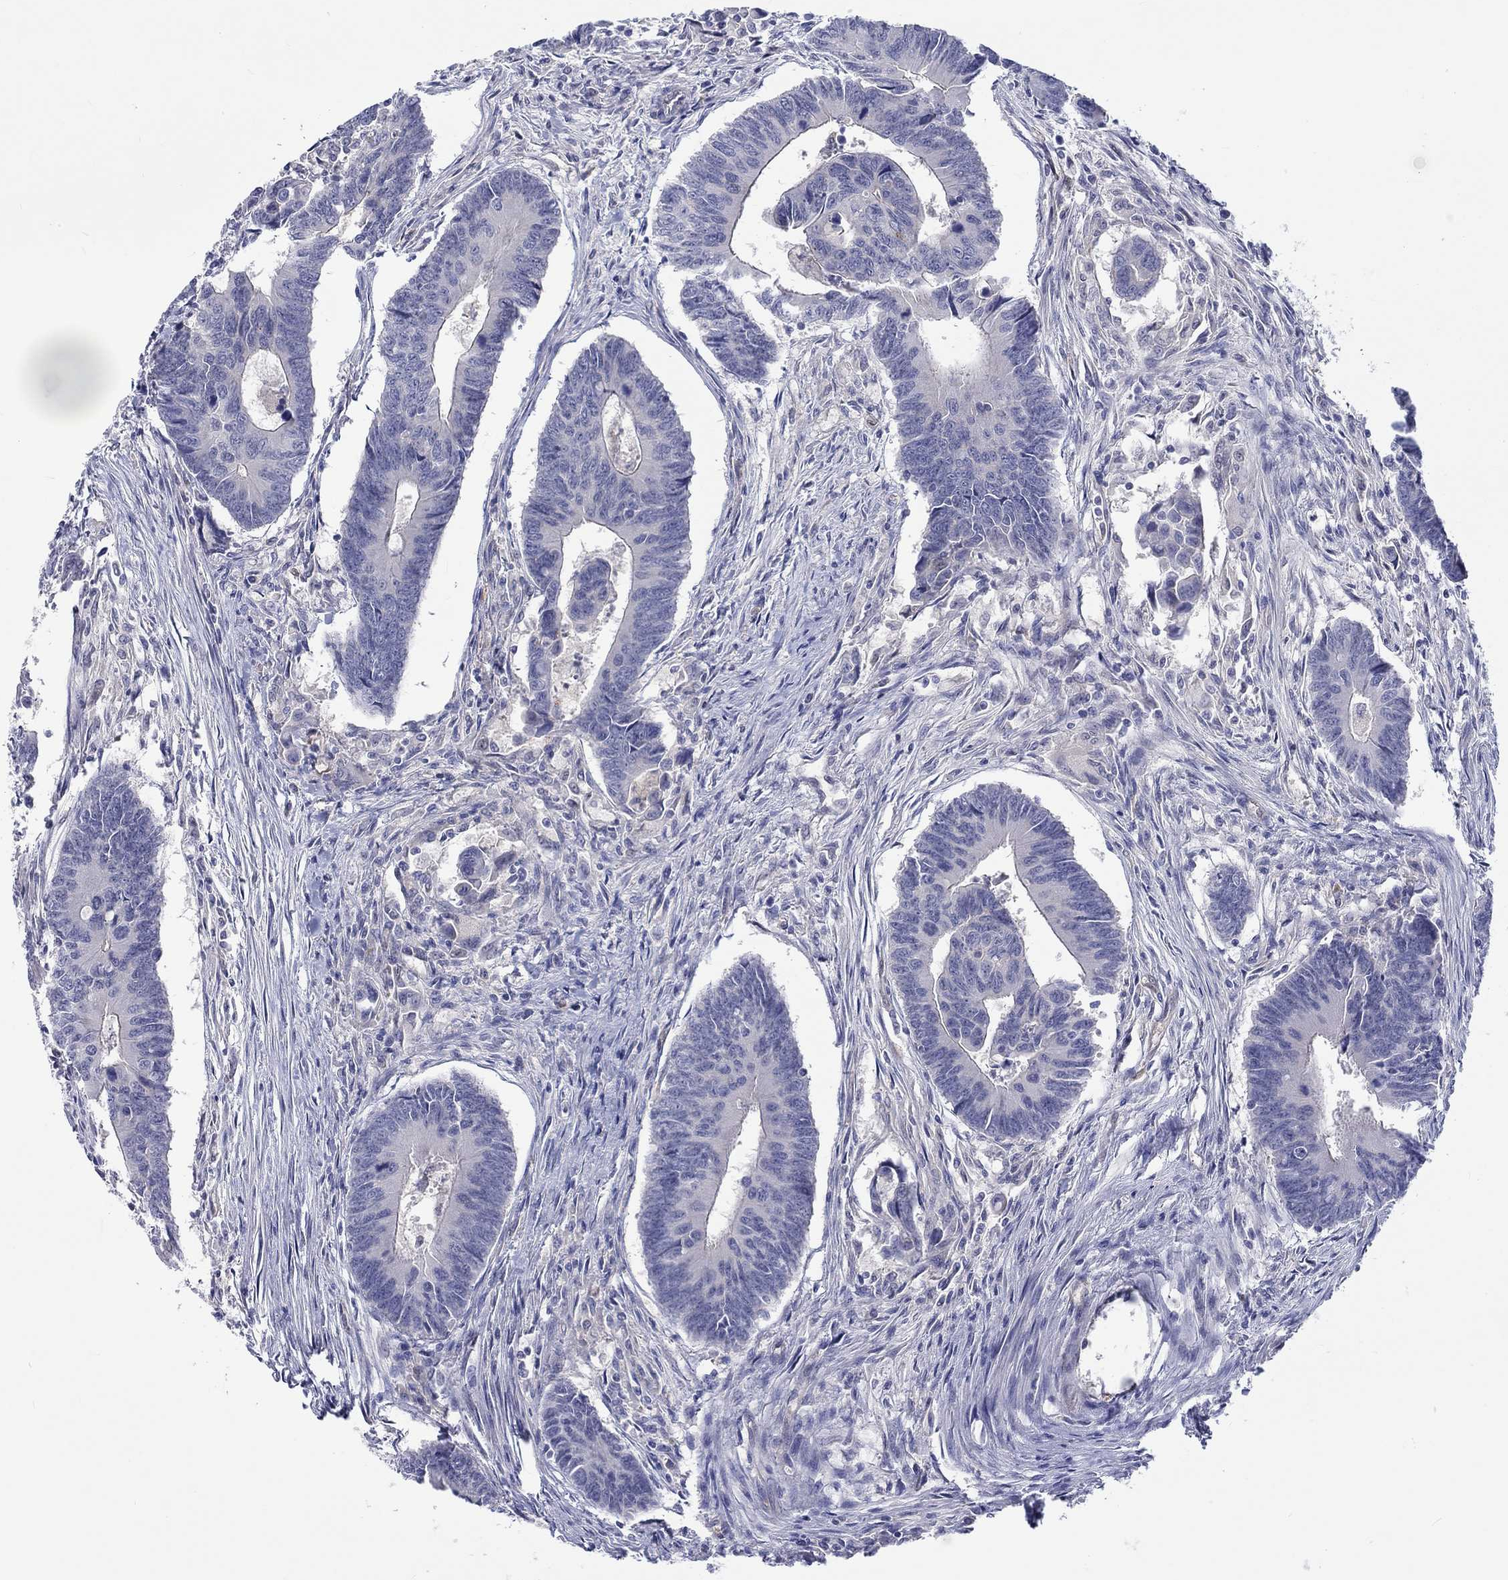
{"staining": {"intensity": "negative", "quantity": "none", "location": "none"}, "tissue": "colorectal cancer", "cell_type": "Tumor cells", "image_type": "cancer", "snomed": [{"axis": "morphology", "description": "Adenocarcinoma, NOS"}, {"axis": "topography", "description": "Rectum"}], "caption": "A histopathology image of colorectal adenocarcinoma stained for a protein displays no brown staining in tumor cells. (IHC, brightfield microscopy, high magnification).", "gene": "ABCG4", "patient": {"sex": "male", "age": 67}}